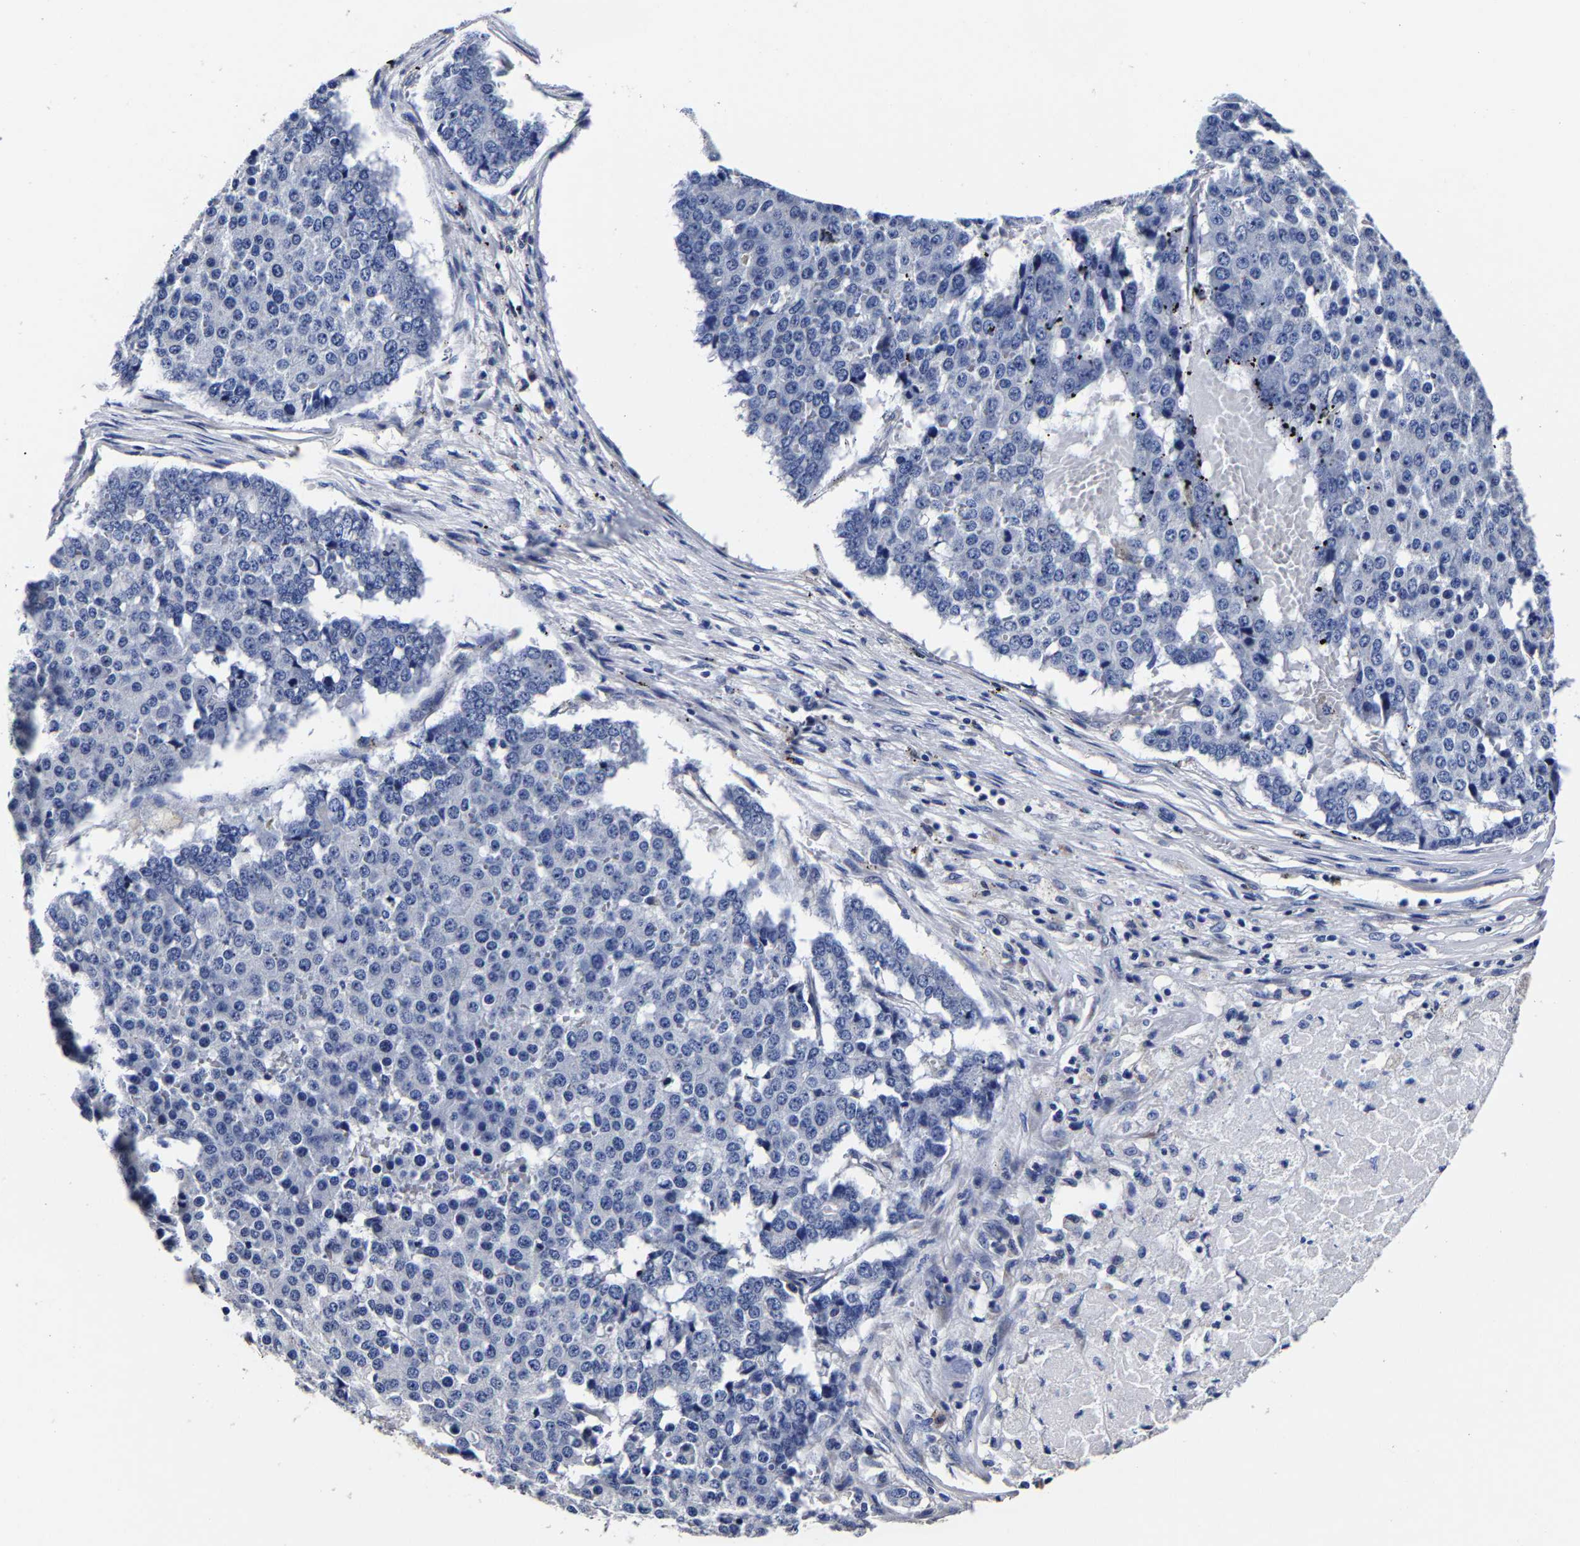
{"staining": {"intensity": "negative", "quantity": "none", "location": "none"}, "tissue": "pancreatic cancer", "cell_type": "Tumor cells", "image_type": "cancer", "snomed": [{"axis": "morphology", "description": "Adenocarcinoma, NOS"}, {"axis": "topography", "description": "Pancreas"}], "caption": "DAB immunohistochemical staining of human pancreatic cancer (adenocarcinoma) exhibits no significant staining in tumor cells. (DAB (3,3'-diaminobenzidine) IHC visualized using brightfield microscopy, high magnification).", "gene": "AKAP4", "patient": {"sex": "male", "age": 50}}